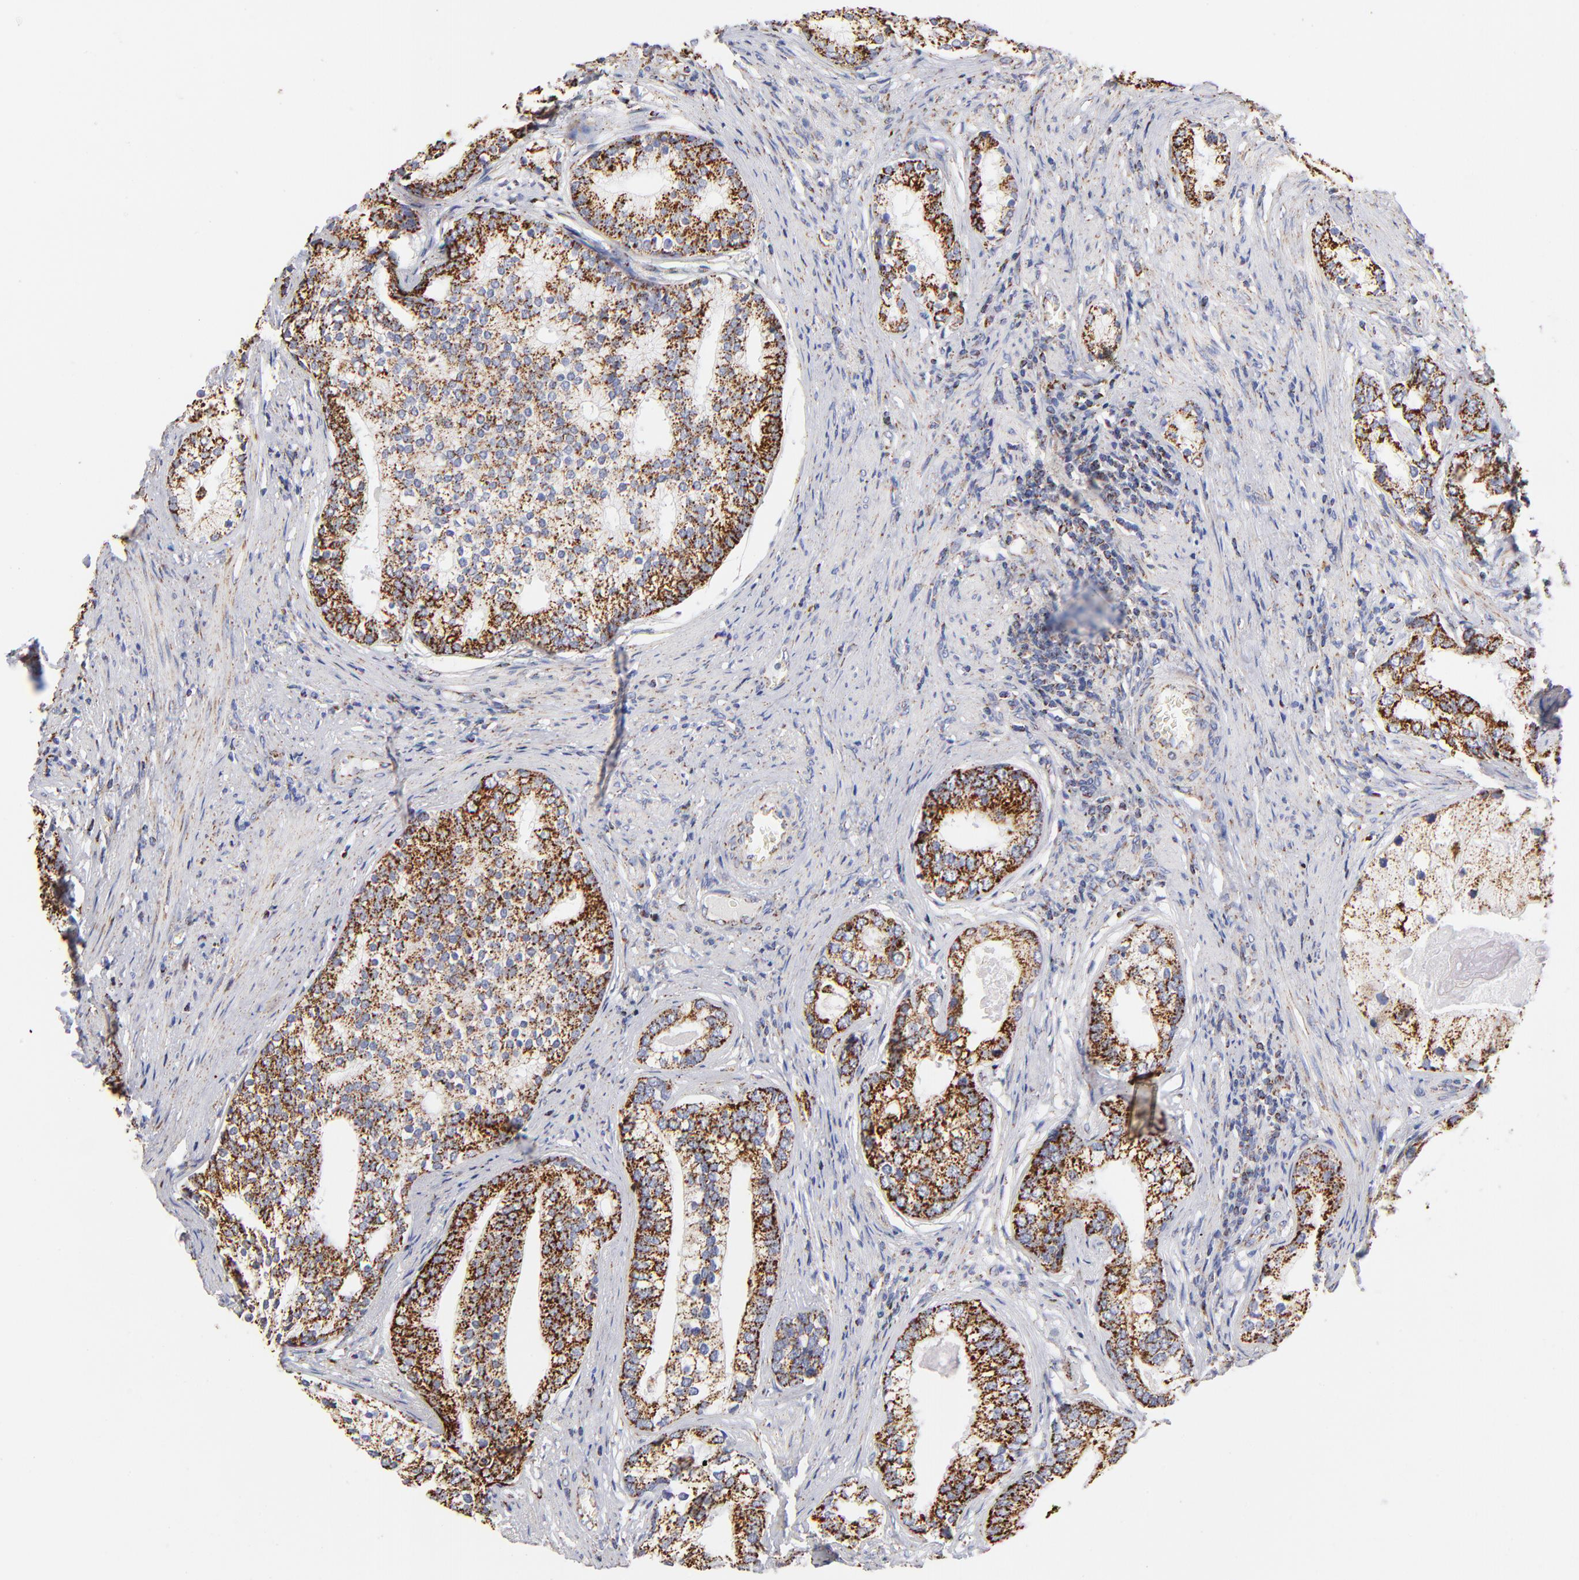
{"staining": {"intensity": "strong", "quantity": ">75%", "location": "cytoplasmic/membranous"}, "tissue": "prostate cancer", "cell_type": "Tumor cells", "image_type": "cancer", "snomed": [{"axis": "morphology", "description": "Adenocarcinoma, Low grade"}, {"axis": "topography", "description": "Prostate"}], "caption": "High-magnification brightfield microscopy of prostate low-grade adenocarcinoma stained with DAB (3,3'-diaminobenzidine) (brown) and counterstained with hematoxylin (blue). tumor cells exhibit strong cytoplasmic/membranous expression is appreciated in about>75% of cells. Using DAB (3,3'-diaminobenzidine) (brown) and hematoxylin (blue) stains, captured at high magnification using brightfield microscopy.", "gene": "PHB1", "patient": {"sex": "male", "age": 71}}